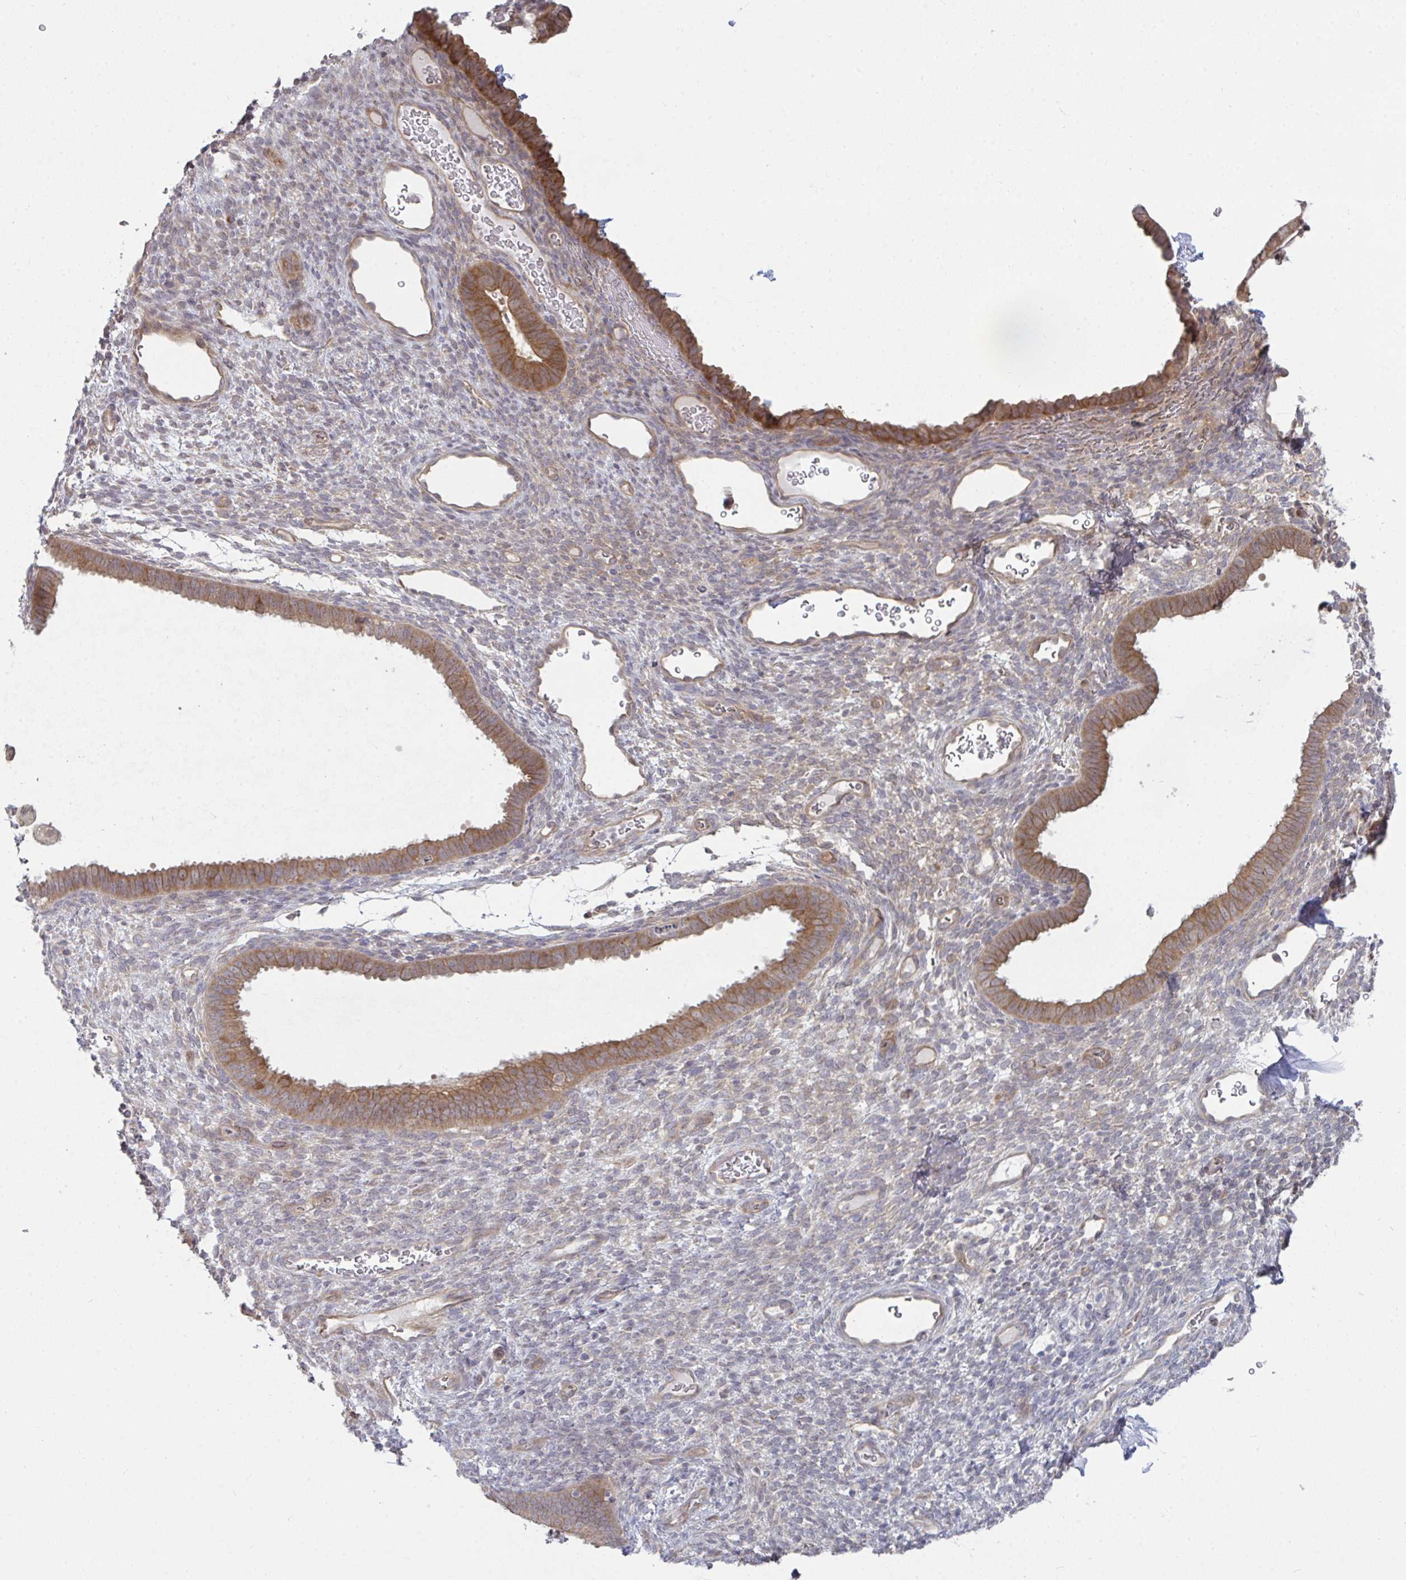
{"staining": {"intensity": "weak", "quantity": "<25%", "location": "cytoplasmic/membranous"}, "tissue": "endometrium", "cell_type": "Cells in endometrial stroma", "image_type": "normal", "snomed": [{"axis": "morphology", "description": "Normal tissue, NOS"}, {"axis": "topography", "description": "Endometrium"}], "caption": "IHC histopathology image of unremarkable endometrium: human endometrium stained with DAB reveals no significant protein staining in cells in endometrial stroma. (Stains: DAB immunohistochemistry with hematoxylin counter stain, Microscopy: brightfield microscopy at high magnification).", "gene": "CASP9", "patient": {"sex": "female", "age": 34}}